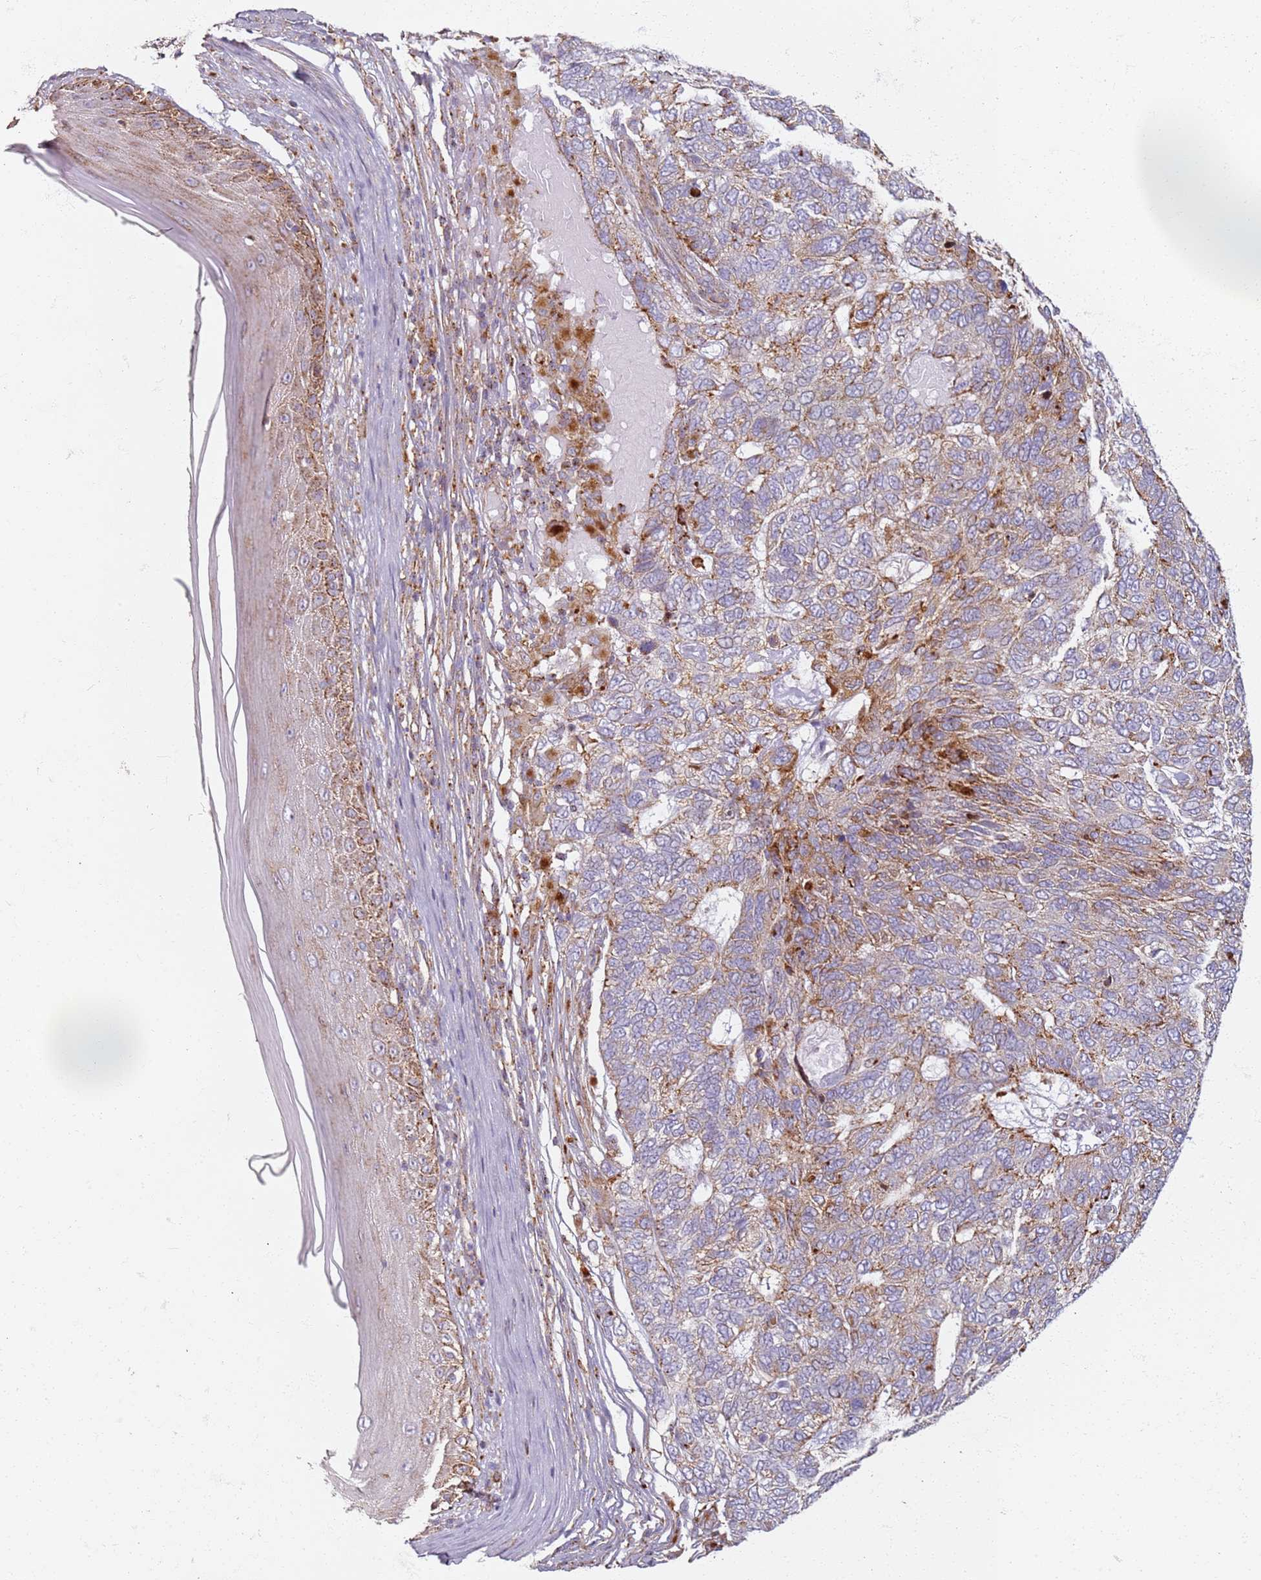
{"staining": {"intensity": "moderate", "quantity": "25%-75%", "location": "cytoplasmic/membranous"}, "tissue": "skin cancer", "cell_type": "Tumor cells", "image_type": "cancer", "snomed": [{"axis": "morphology", "description": "Basal cell carcinoma"}, {"axis": "topography", "description": "Skin"}], "caption": "Brown immunohistochemical staining in human skin cancer (basal cell carcinoma) reveals moderate cytoplasmic/membranous expression in about 25%-75% of tumor cells.", "gene": "PROKR2", "patient": {"sex": "female", "age": 65}}